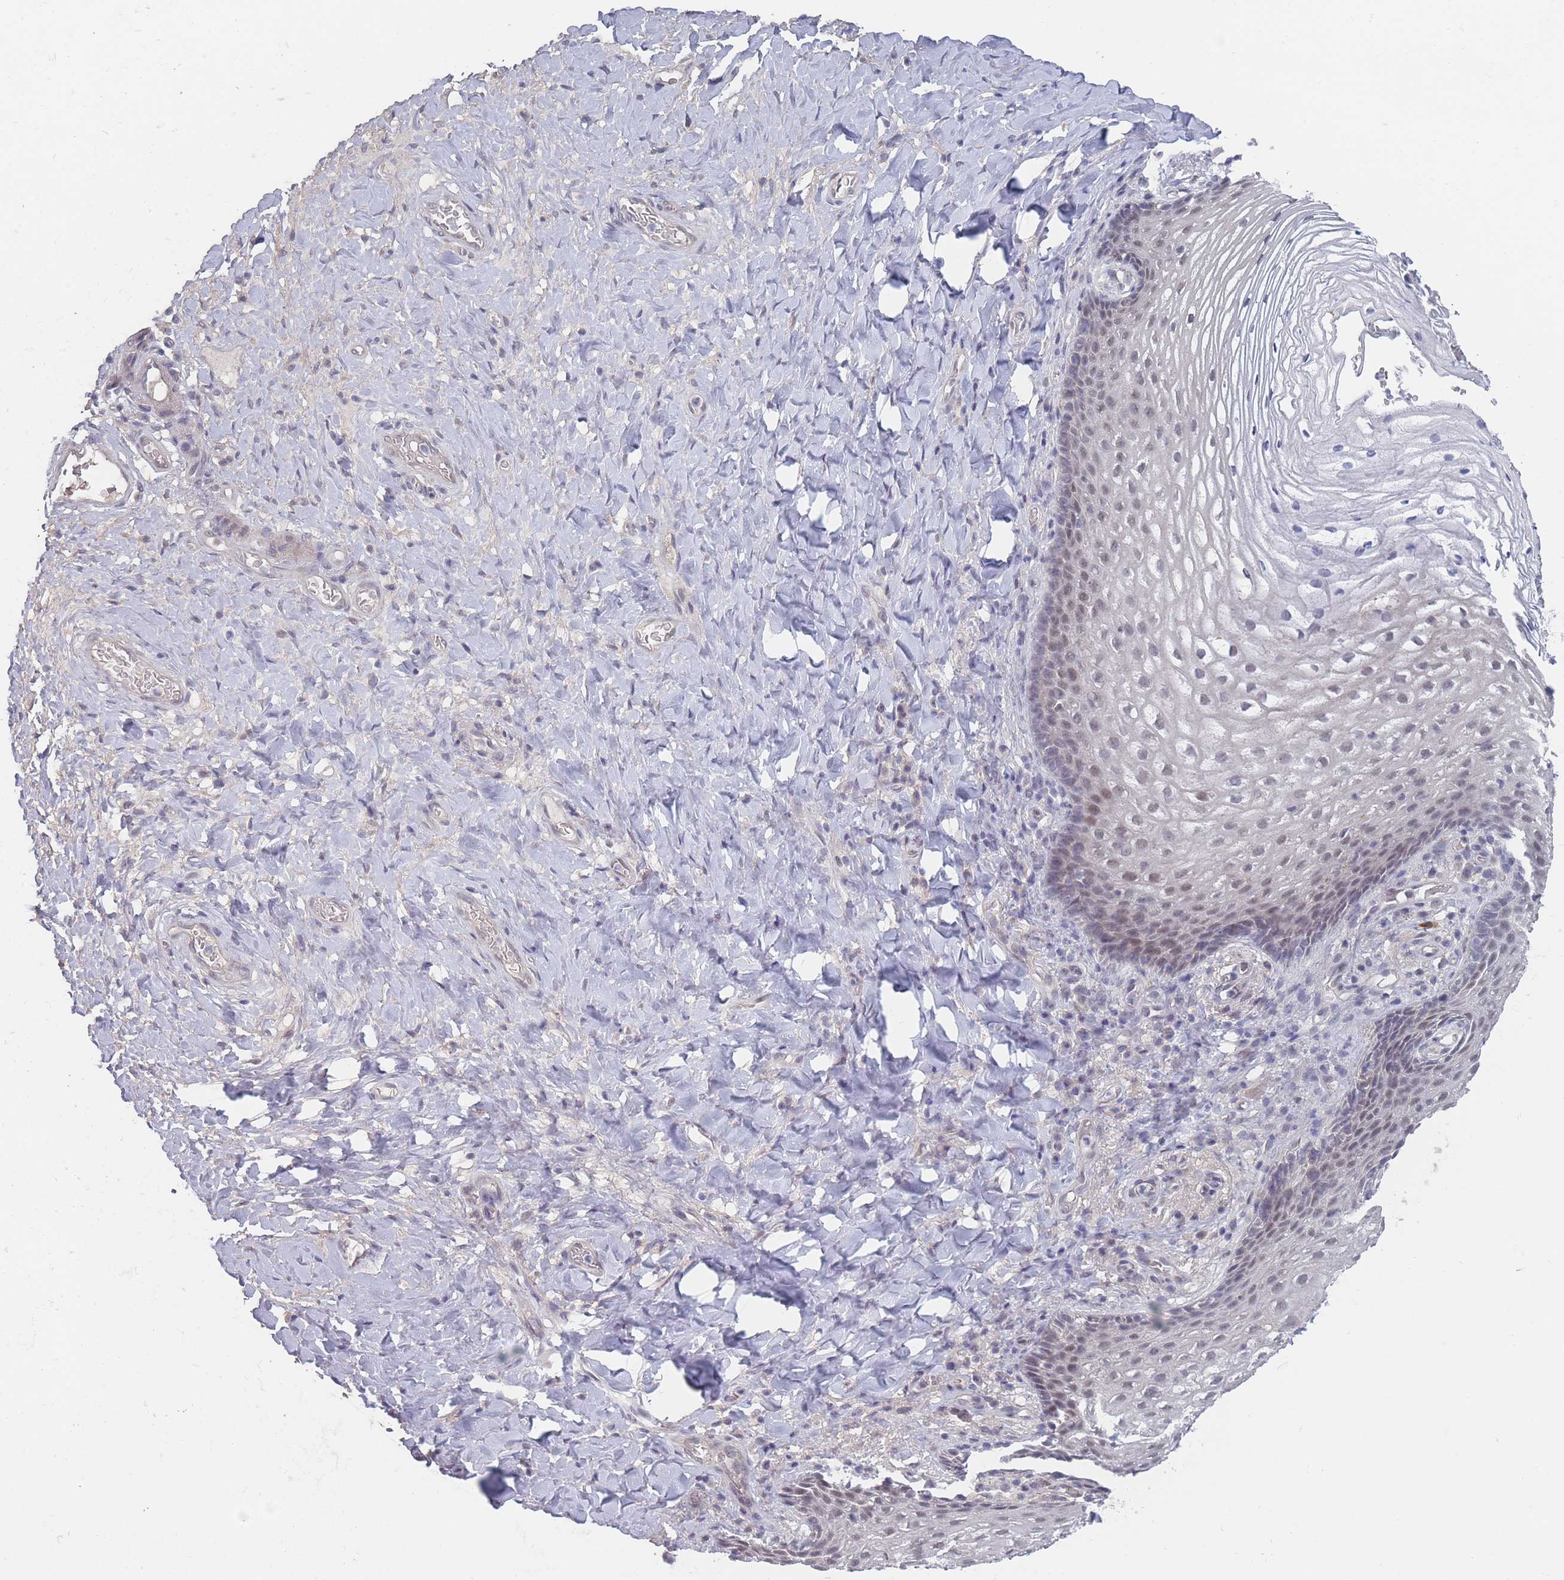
{"staining": {"intensity": "weak", "quantity": "<25%", "location": "nuclear"}, "tissue": "vagina", "cell_type": "Squamous epithelial cells", "image_type": "normal", "snomed": [{"axis": "morphology", "description": "Normal tissue, NOS"}, {"axis": "topography", "description": "Vagina"}], "caption": "IHC histopathology image of unremarkable human vagina stained for a protein (brown), which shows no staining in squamous epithelial cells. (DAB IHC visualized using brightfield microscopy, high magnification).", "gene": "ANKRD10", "patient": {"sex": "female", "age": 60}}